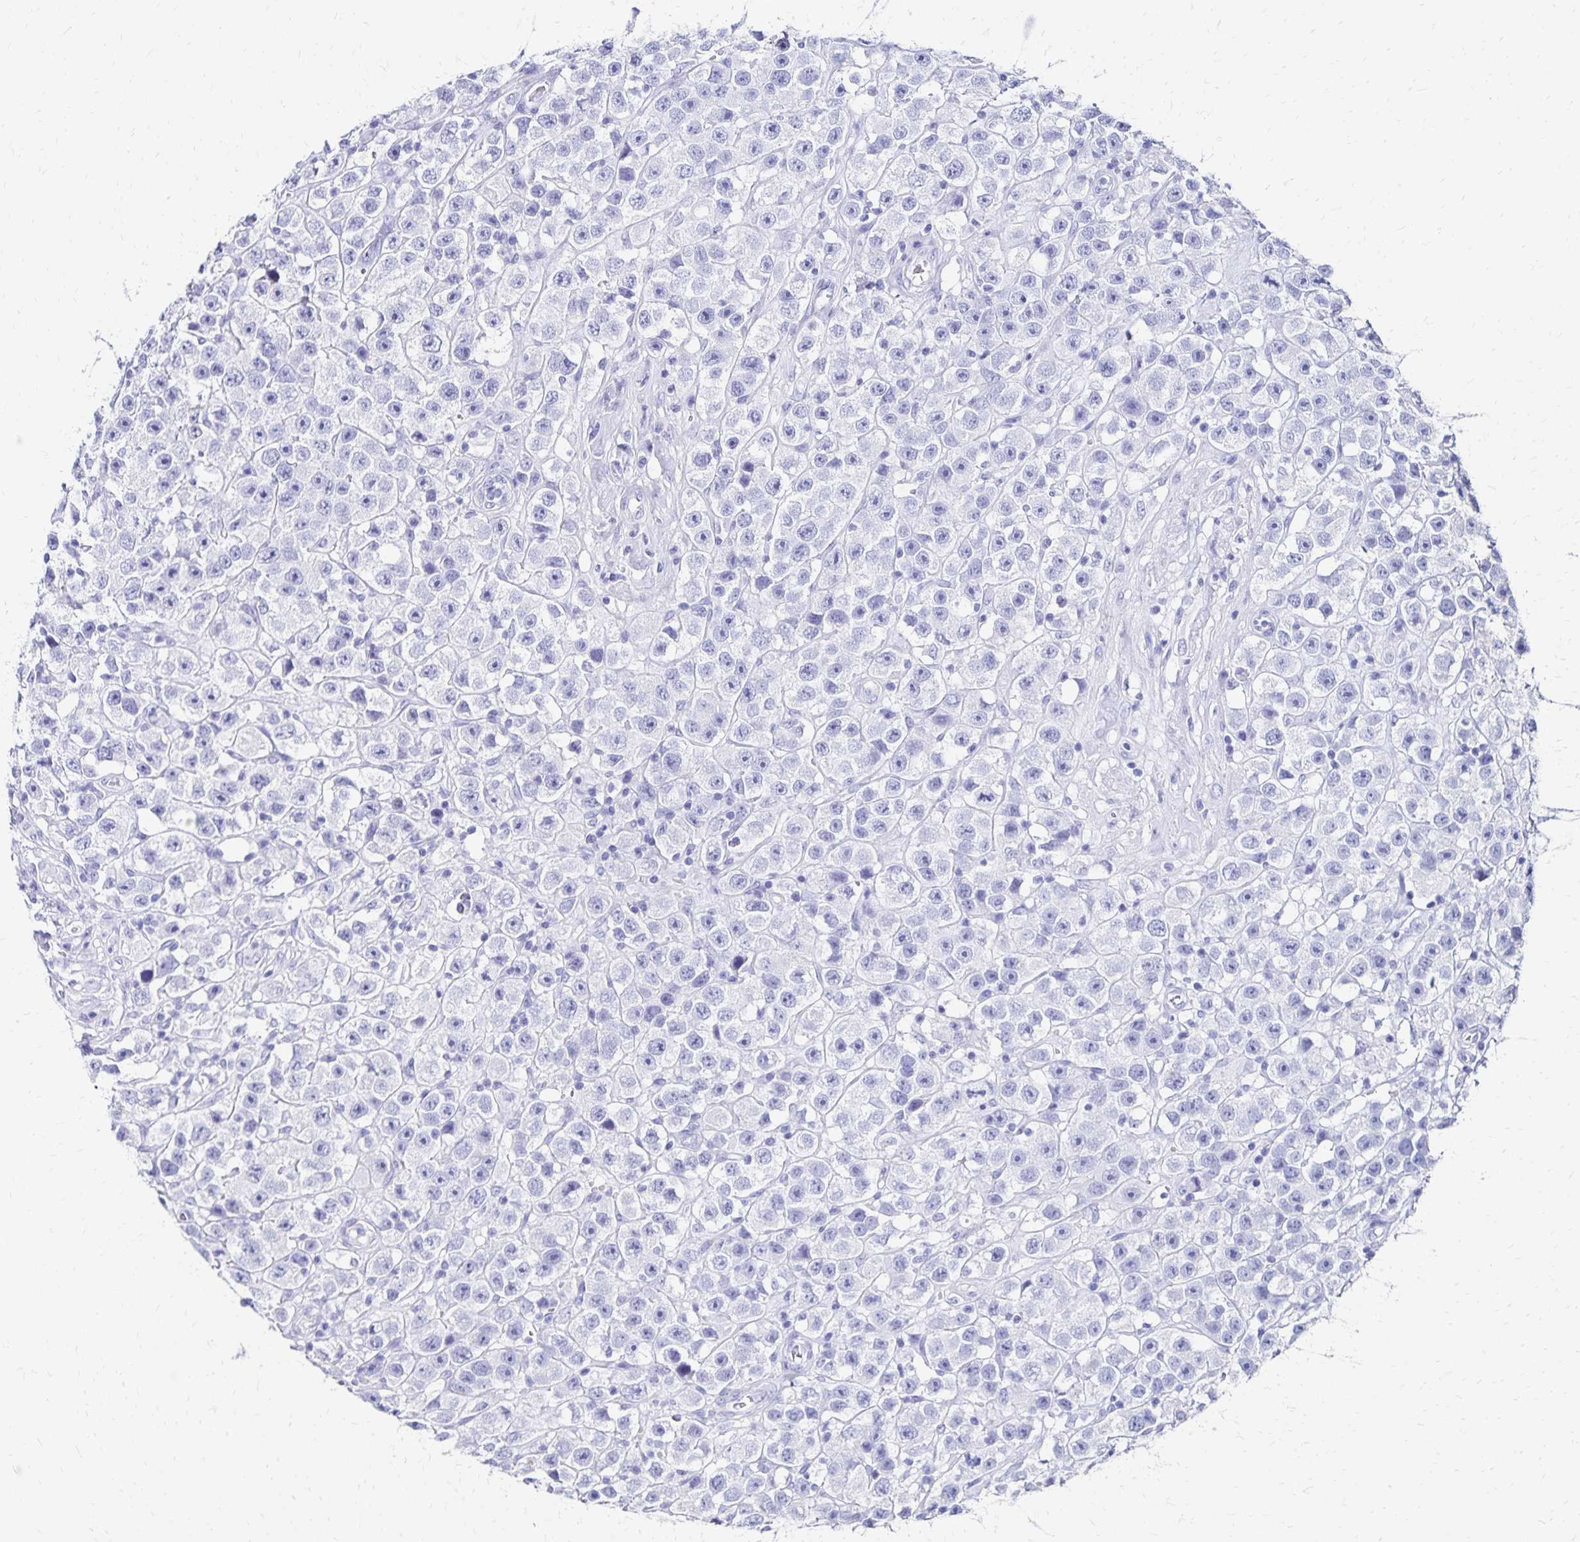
{"staining": {"intensity": "negative", "quantity": "none", "location": "none"}, "tissue": "testis cancer", "cell_type": "Tumor cells", "image_type": "cancer", "snomed": [{"axis": "morphology", "description": "Seminoma, NOS"}, {"axis": "topography", "description": "Testis"}], "caption": "Protein analysis of testis cancer shows no significant expression in tumor cells.", "gene": "DYNLT4", "patient": {"sex": "male", "age": 45}}